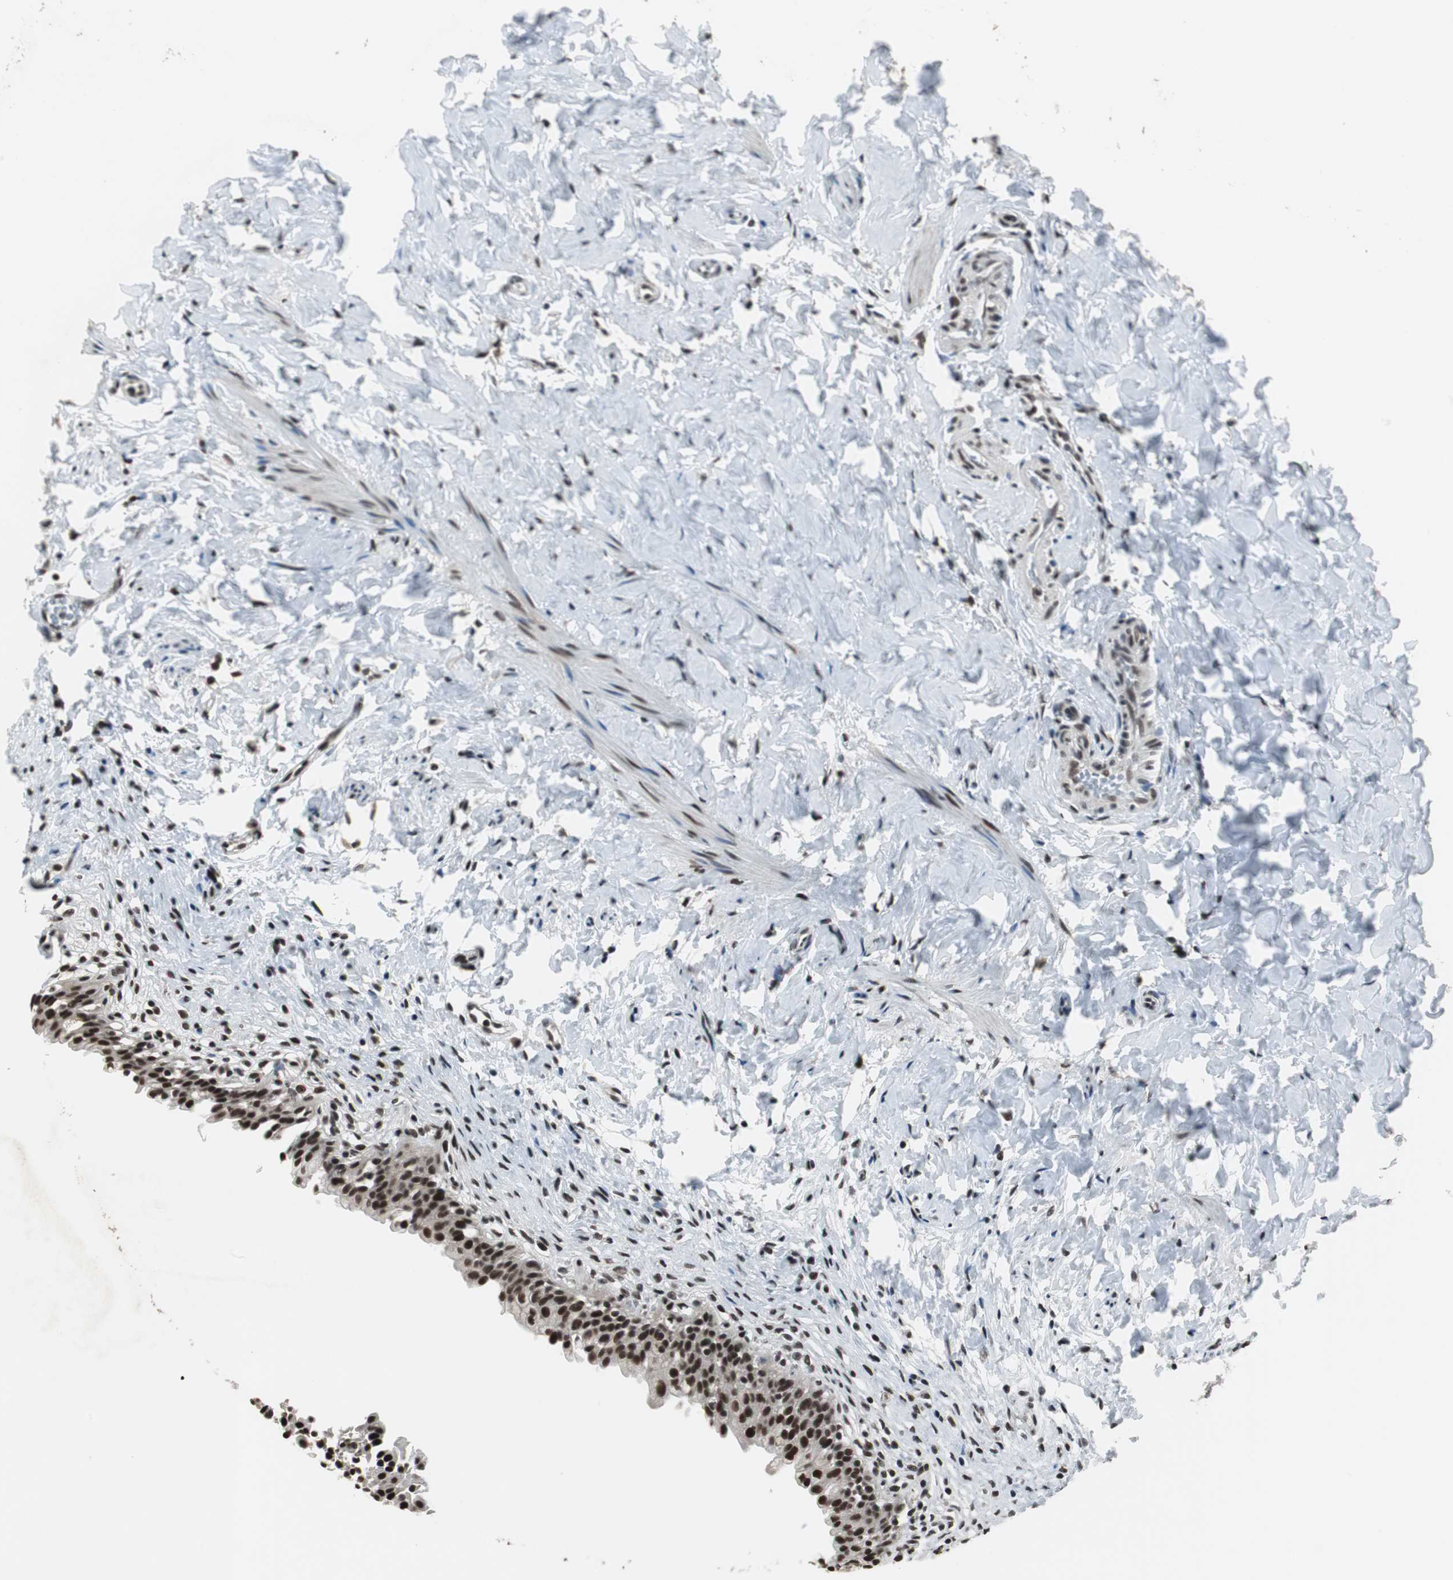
{"staining": {"intensity": "strong", "quantity": ">75%", "location": "nuclear"}, "tissue": "urinary bladder", "cell_type": "Urothelial cells", "image_type": "normal", "snomed": [{"axis": "morphology", "description": "Normal tissue, NOS"}, {"axis": "morphology", "description": "Inflammation, NOS"}, {"axis": "topography", "description": "Urinary bladder"}], "caption": "IHC (DAB (3,3'-diaminobenzidine)) staining of normal human urinary bladder displays strong nuclear protein expression in about >75% of urothelial cells. The staining is performed using DAB brown chromogen to label protein expression. The nuclei are counter-stained blue using hematoxylin.", "gene": "CDK9", "patient": {"sex": "female", "age": 80}}